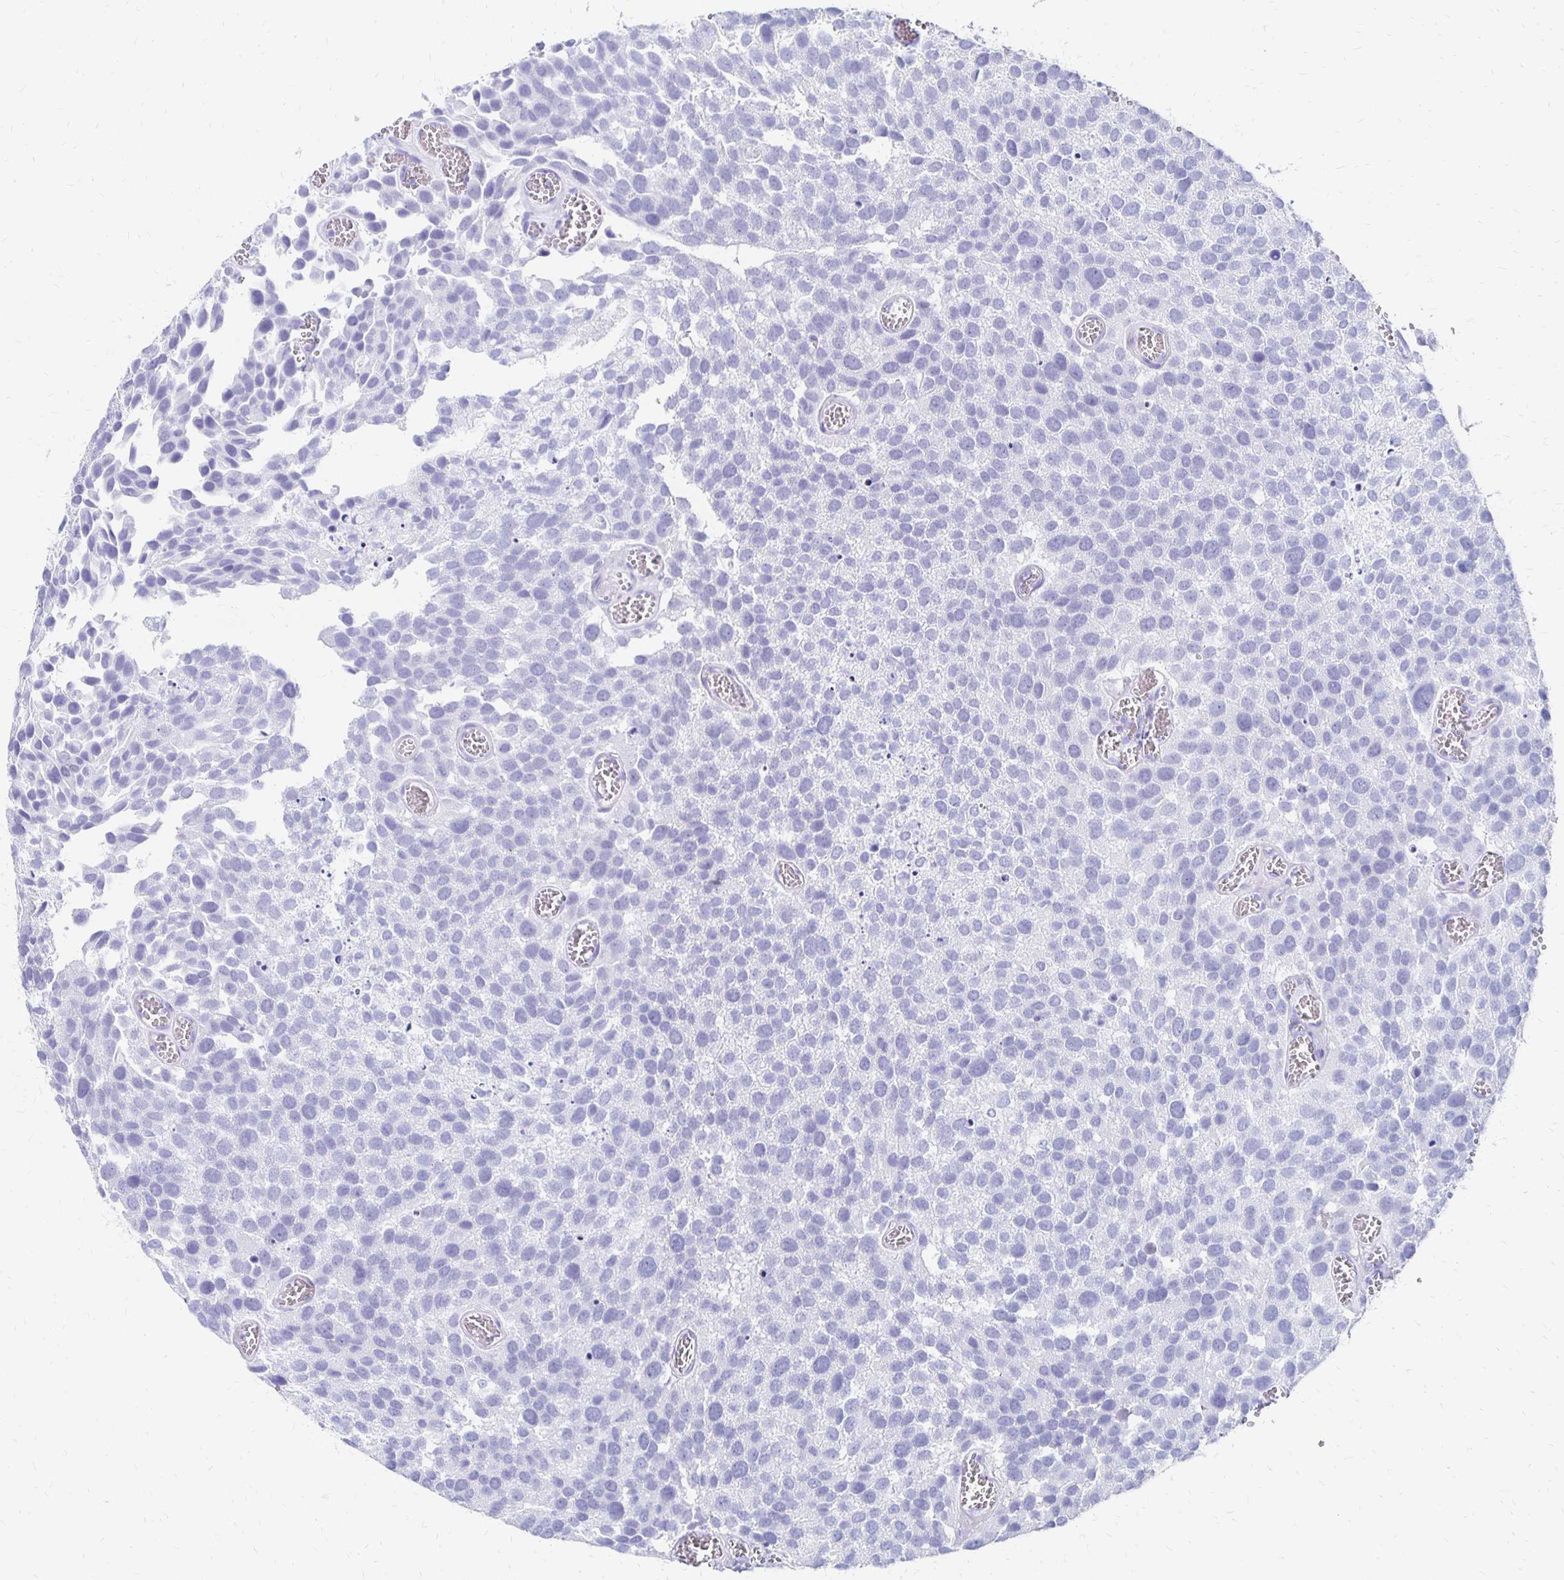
{"staining": {"intensity": "negative", "quantity": "none", "location": "none"}, "tissue": "urothelial cancer", "cell_type": "Tumor cells", "image_type": "cancer", "snomed": [{"axis": "morphology", "description": "Urothelial carcinoma, Low grade"}, {"axis": "topography", "description": "Urinary bladder"}], "caption": "Immunohistochemistry histopathology image of neoplastic tissue: urothelial cancer stained with DAB displays no significant protein staining in tumor cells.", "gene": "SYT2", "patient": {"sex": "female", "age": 69}}